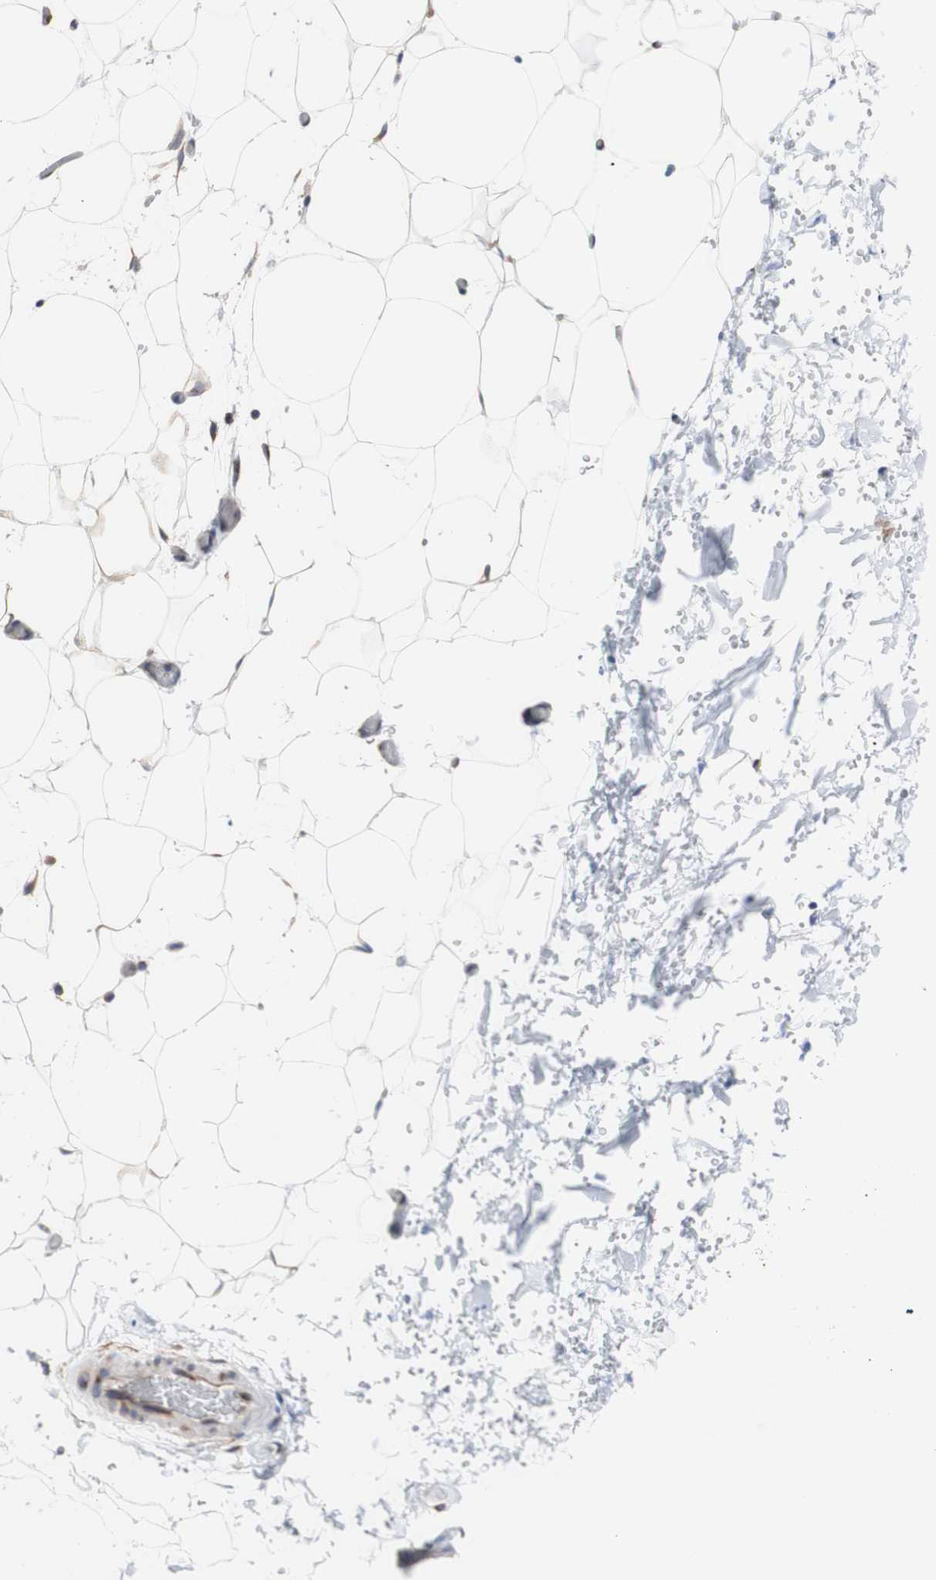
{"staining": {"intensity": "negative", "quantity": "none", "location": "none"}, "tissue": "adipose tissue", "cell_type": "Adipocytes", "image_type": "normal", "snomed": [{"axis": "morphology", "description": "Normal tissue, NOS"}, {"axis": "topography", "description": "Soft tissue"}], "caption": "This is an IHC micrograph of benign adipose tissue. There is no expression in adipocytes.", "gene": "LRIG3", "patient": {"sex": "male", "age": 72}}